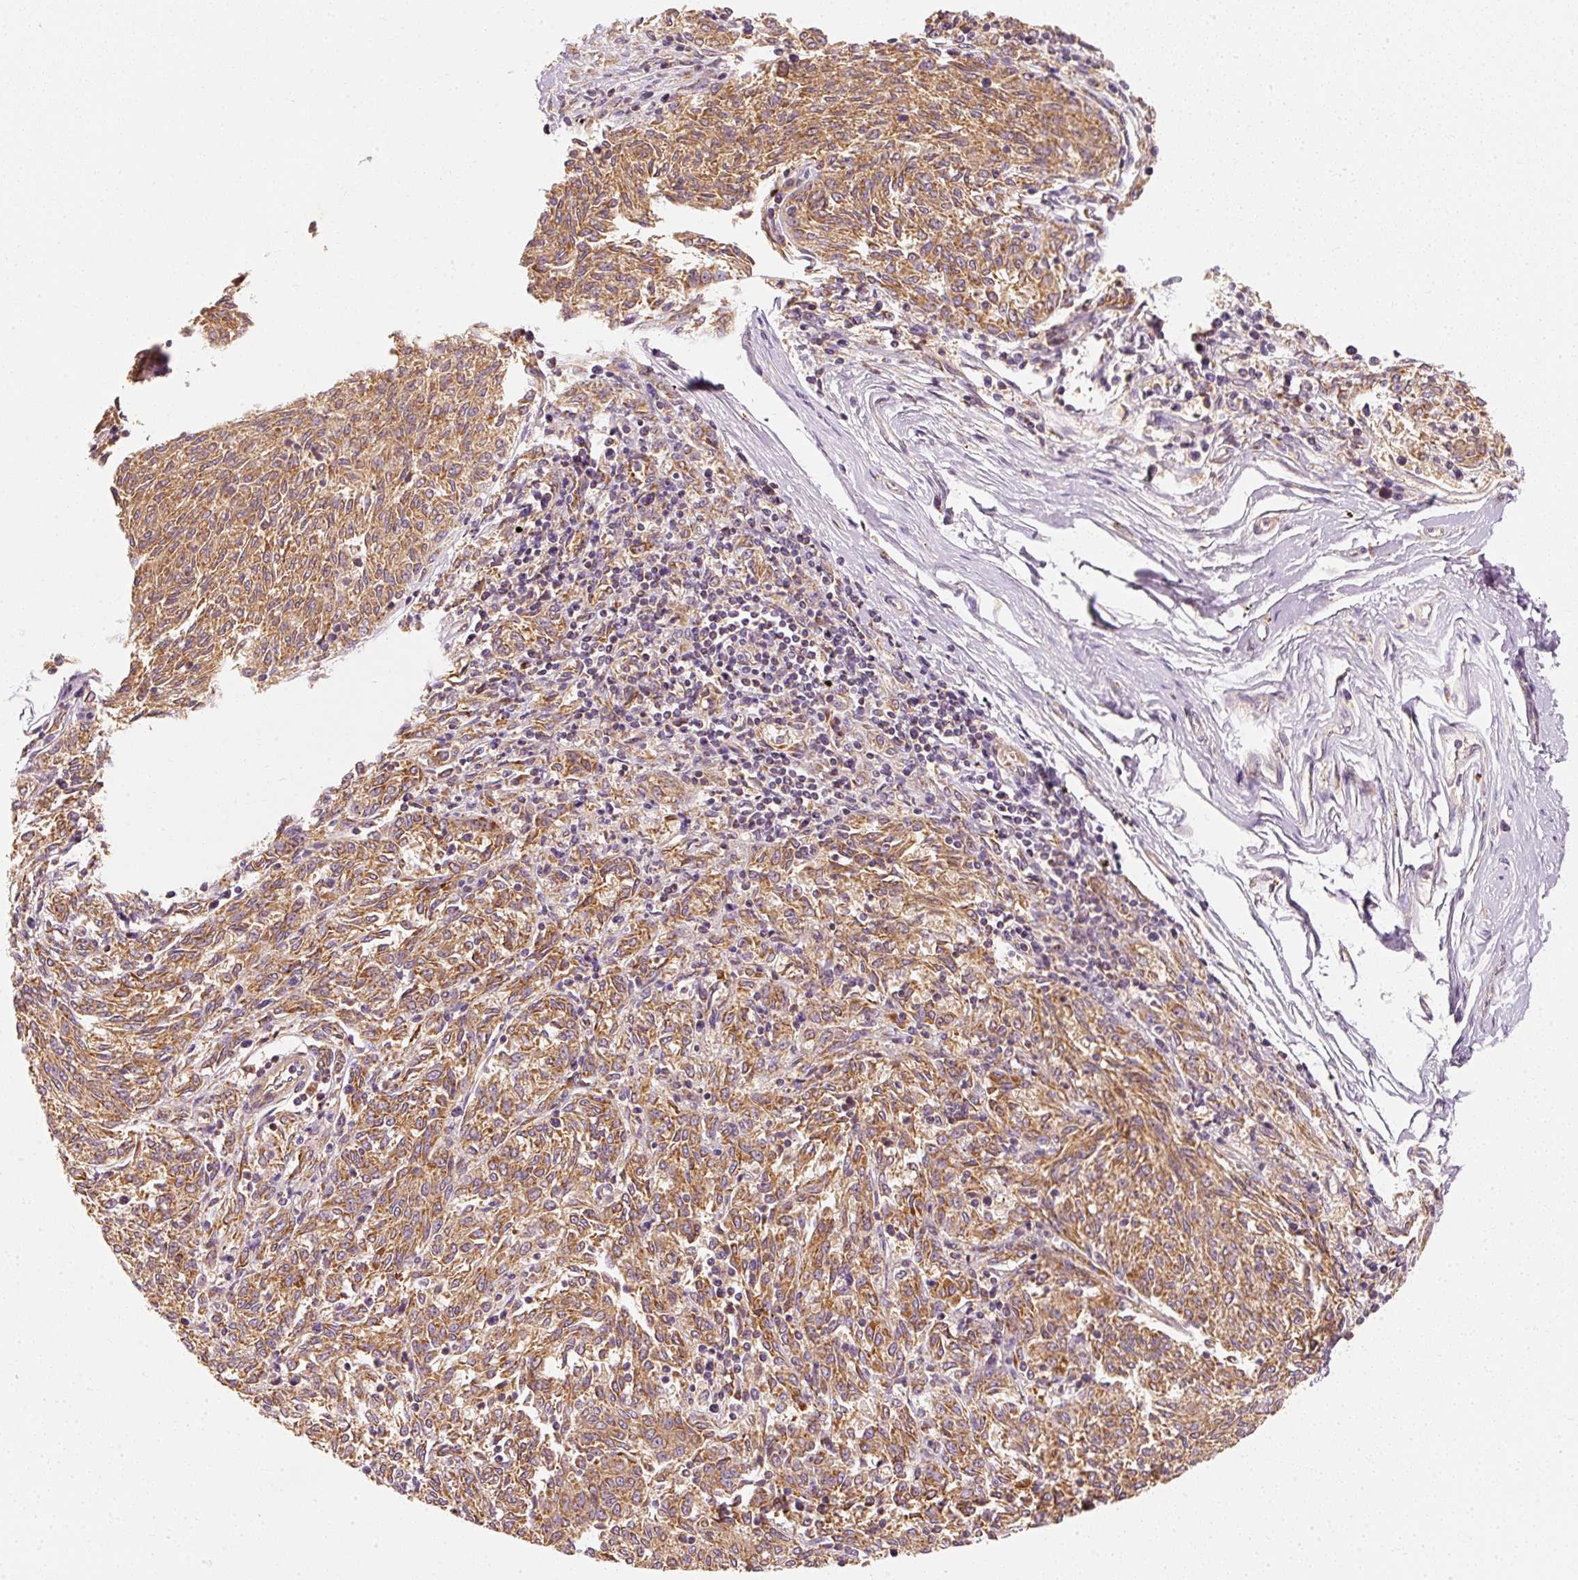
{"staining": {"intensity": "moderate", "quantity": ">75%", "location": "cytoplasmic/membranous"}, "tissue": "melanoma", "cell_type": "Tumor cells", "image_type": "cancer", "snomed": [{"axis": "morphology", "description": "Malignant melanoma, NOS"}, {"axis": "topography", "description": "Skin"}], "caption": "This image shows immunohistochemistry staining of melanoma, with medium moderate cytoplasmic/membranous expression in about >75% of tumor cells.", "gene": "TOMM40", "patient": {"sex": "female", "age": 72}}